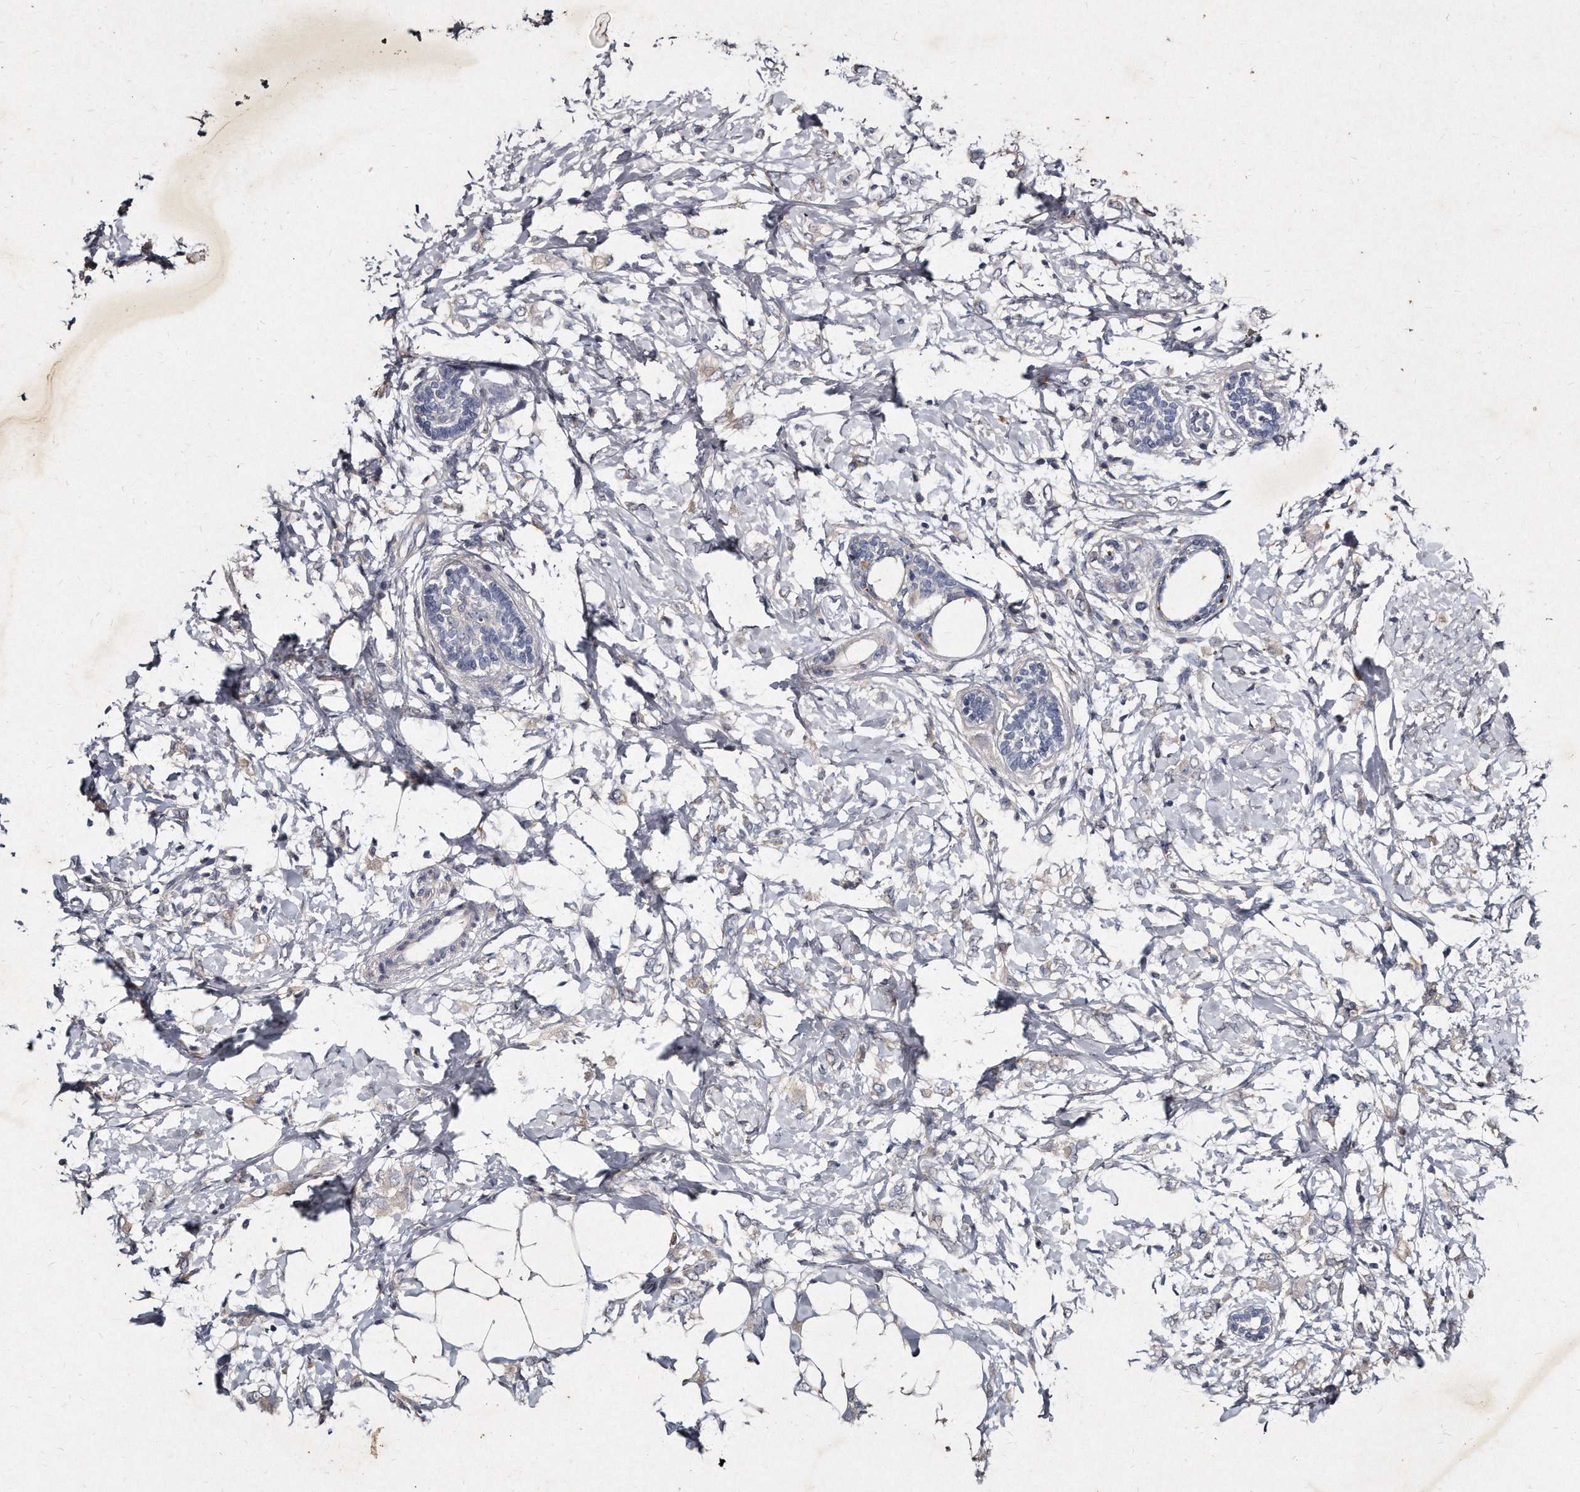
{"staining": {"intensity": "negative", "quantity": "none", "location": "none"}, "tissue": "breast cancer", "cell_type": "Tumor cells", "image_type": "cancer", "snomed": [{"axis": "morphology", "description": "Normal tissue, NOS"}, {"axis": "morphology", "description": "Lobular carcinoma"}, {"axis": "topography", "description": "Breast"}], "caption": "IHC of breast lobular carcinoma shows no expression in tumor cells.", "gene": "KLHDC3", "patient": {"sex": "female", "age": 47}}